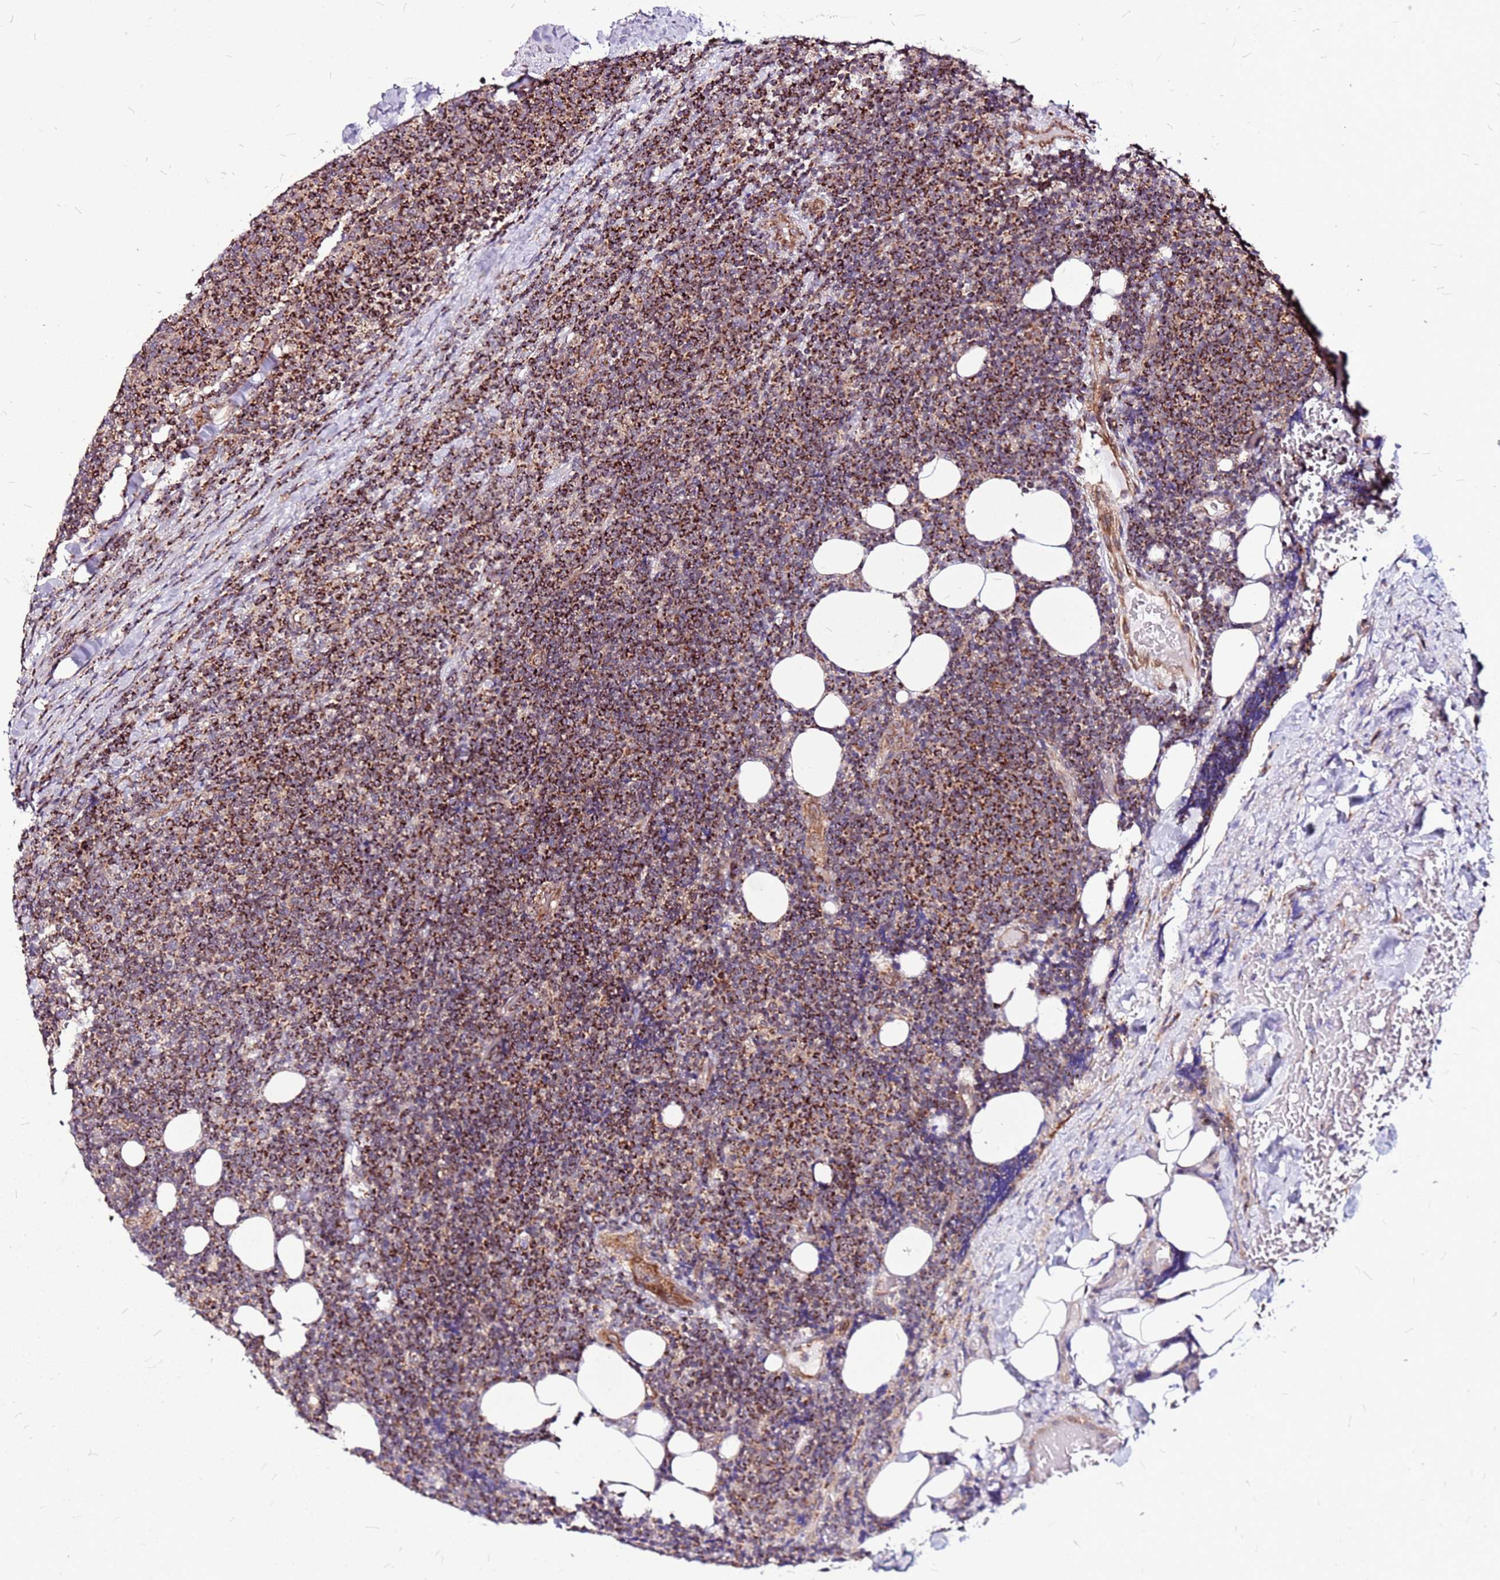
{"staining": {"intensity": "moderate", "quantity": ">75%", "location": "cytoplasmic/membranous"}, "tissue": "lymphoma", "cell_type": "Tumor cells", "image_type": "cancer", "snomed": [{"axis": "morphology", "description": "Malignant lymphoma, non-Hodgkin's type, Low grade"}, {"axis": "topography", "description": "Lymph node"}], "caption": "Immunohistochemical staining of human malignant lymphoma, non-Hodgkin's type (low-grade) shows medium levels of moderate cytoplasmic/membranous protein positivity in approximately >75% of tumor cells. (DAB = brown stain, brightfield microscopy at high magnification).", "gene": "OR51T1", "patient": {"sex": "male", "age": 66}}